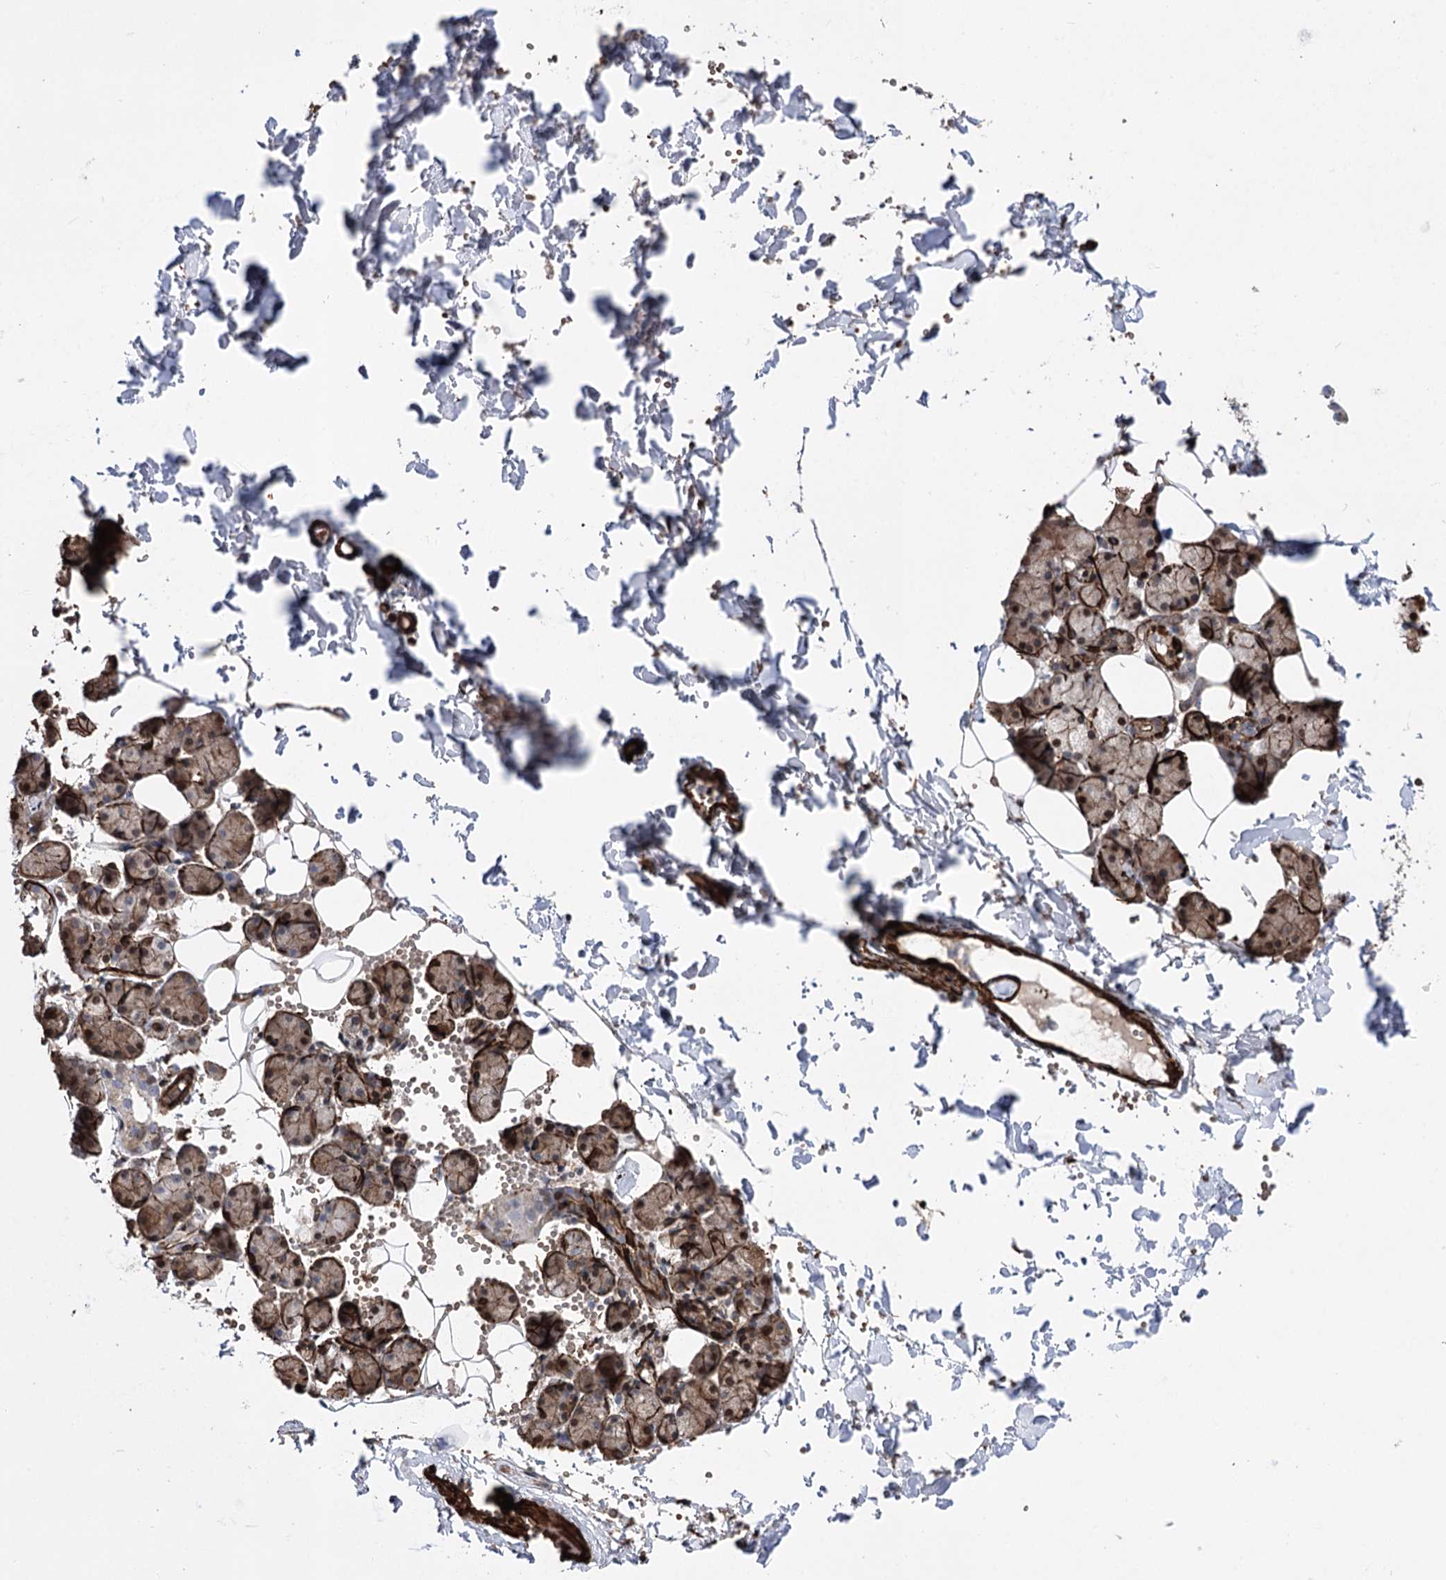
{"staining": {"intensity": "strong", "quantity": "<25%", "location": "cytoplasmic/membranous,nuclear"}, "tissue": "salivary gland", "cell_type": "Glandular cells", "image_type": "normal", "snomed": [{"axis": "morphology", "description": "Normal tissue, NOS"}, {"axis": "topography", "description": "Salivary gland"}], "caption": "Immunohistochemical staining of unremarkable human salivary gland reveals strong cytoplasmic/membranous,nuclear protein staining in approximately <25% of glandular cells.", "gene": "ARHGAP20", "patient": {"sex": "female", "age": 33}}